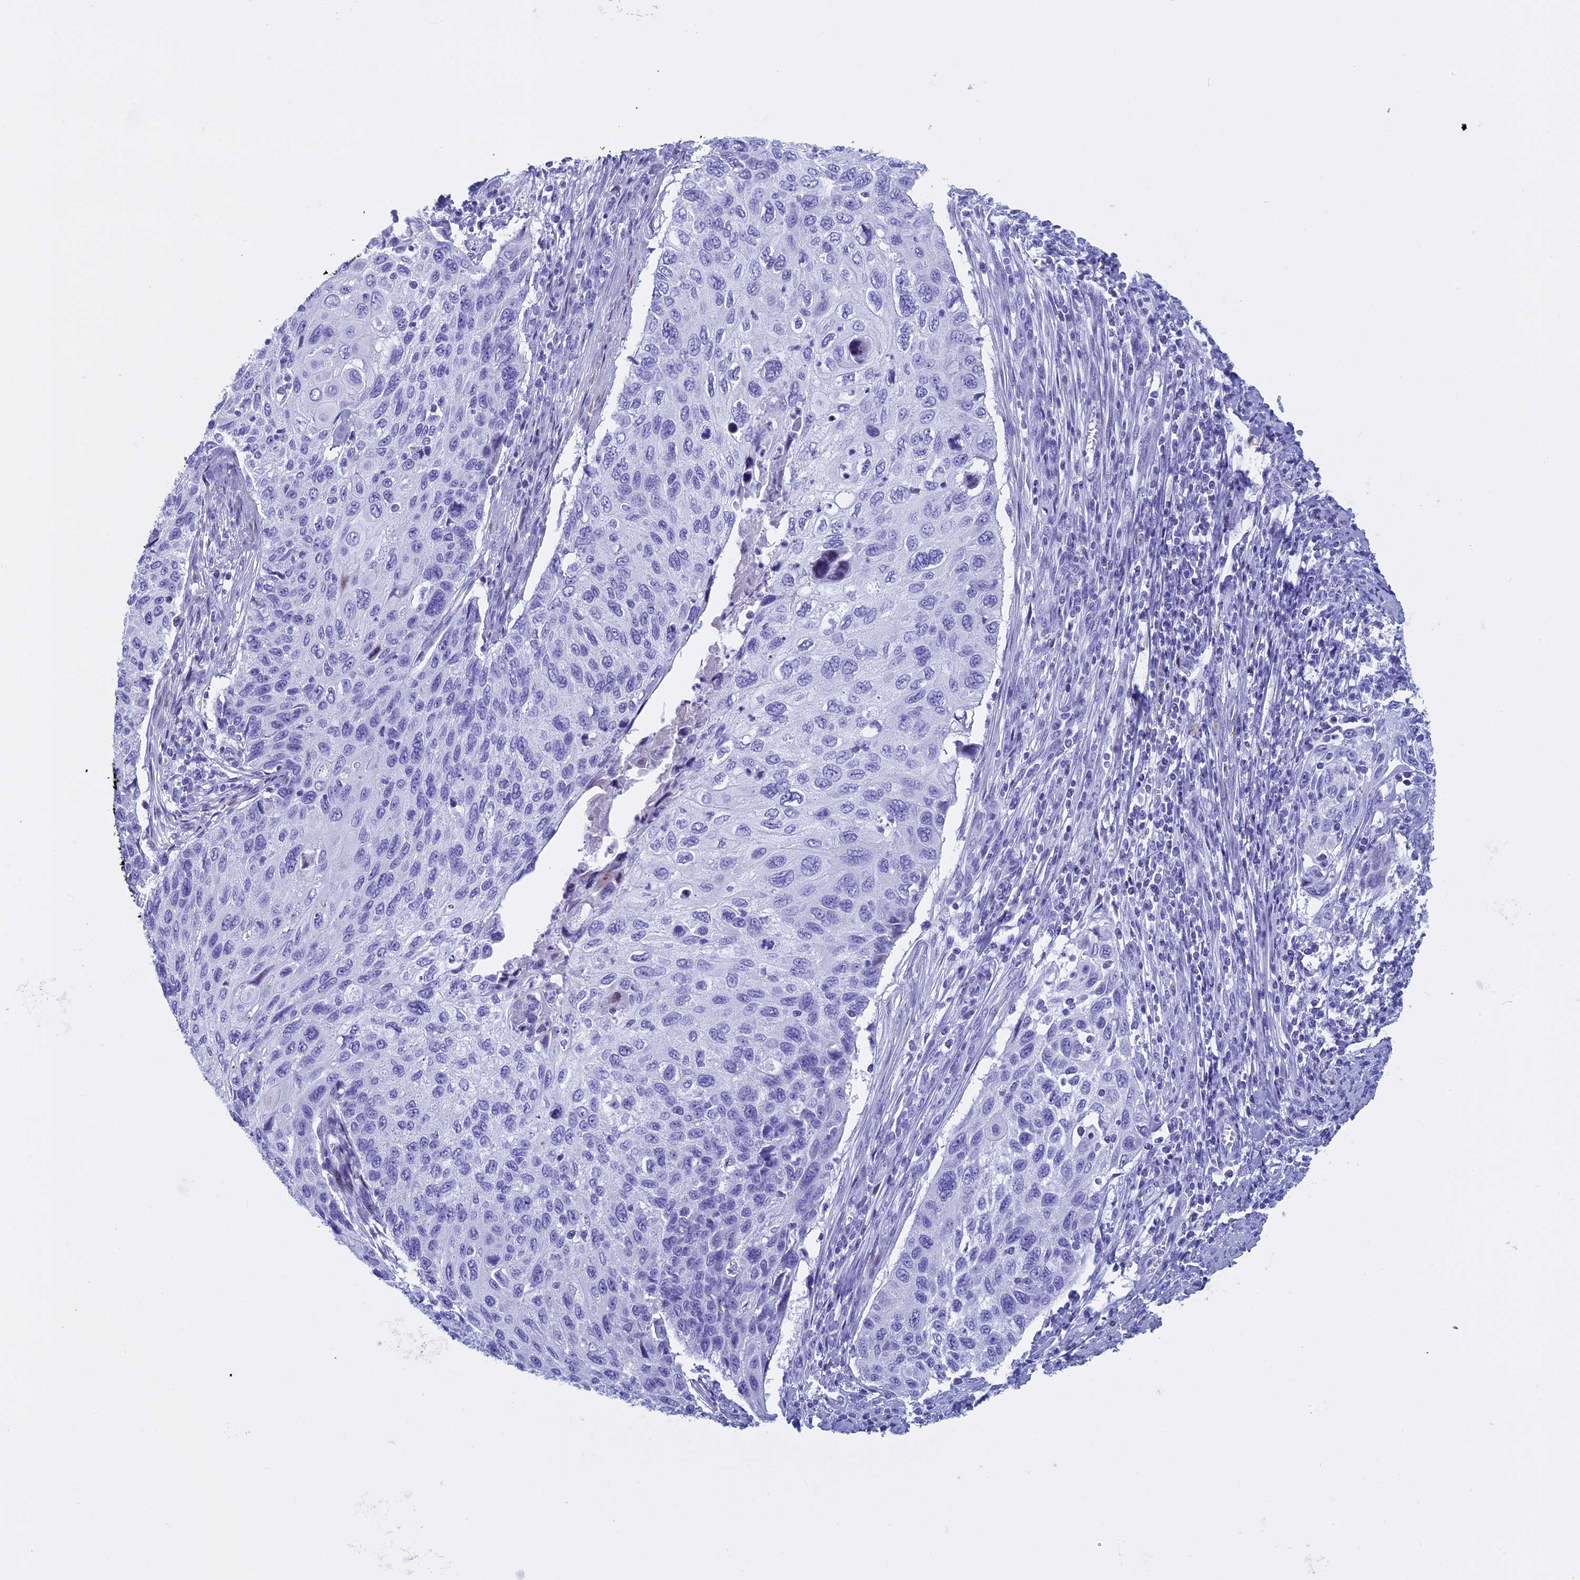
{"staining": {"intensity": "negative", "quantity": "none", "location": "none"}, "tissue": "cervical cancer", "cell_type": "Tumor cells", "image_type": "cancer", "snomed": [{"axis": "morphology", "description": "Squamous cell carcinoma, NOS"}, {"axis": "topography", "description": "Cervix"}], "caption": "This is an IHC photomicrograph of human cervical cancer. There is no positivity in tumor cells.", "gene": "KCTD21", "patient": {"sex": "female", "age": 70}}